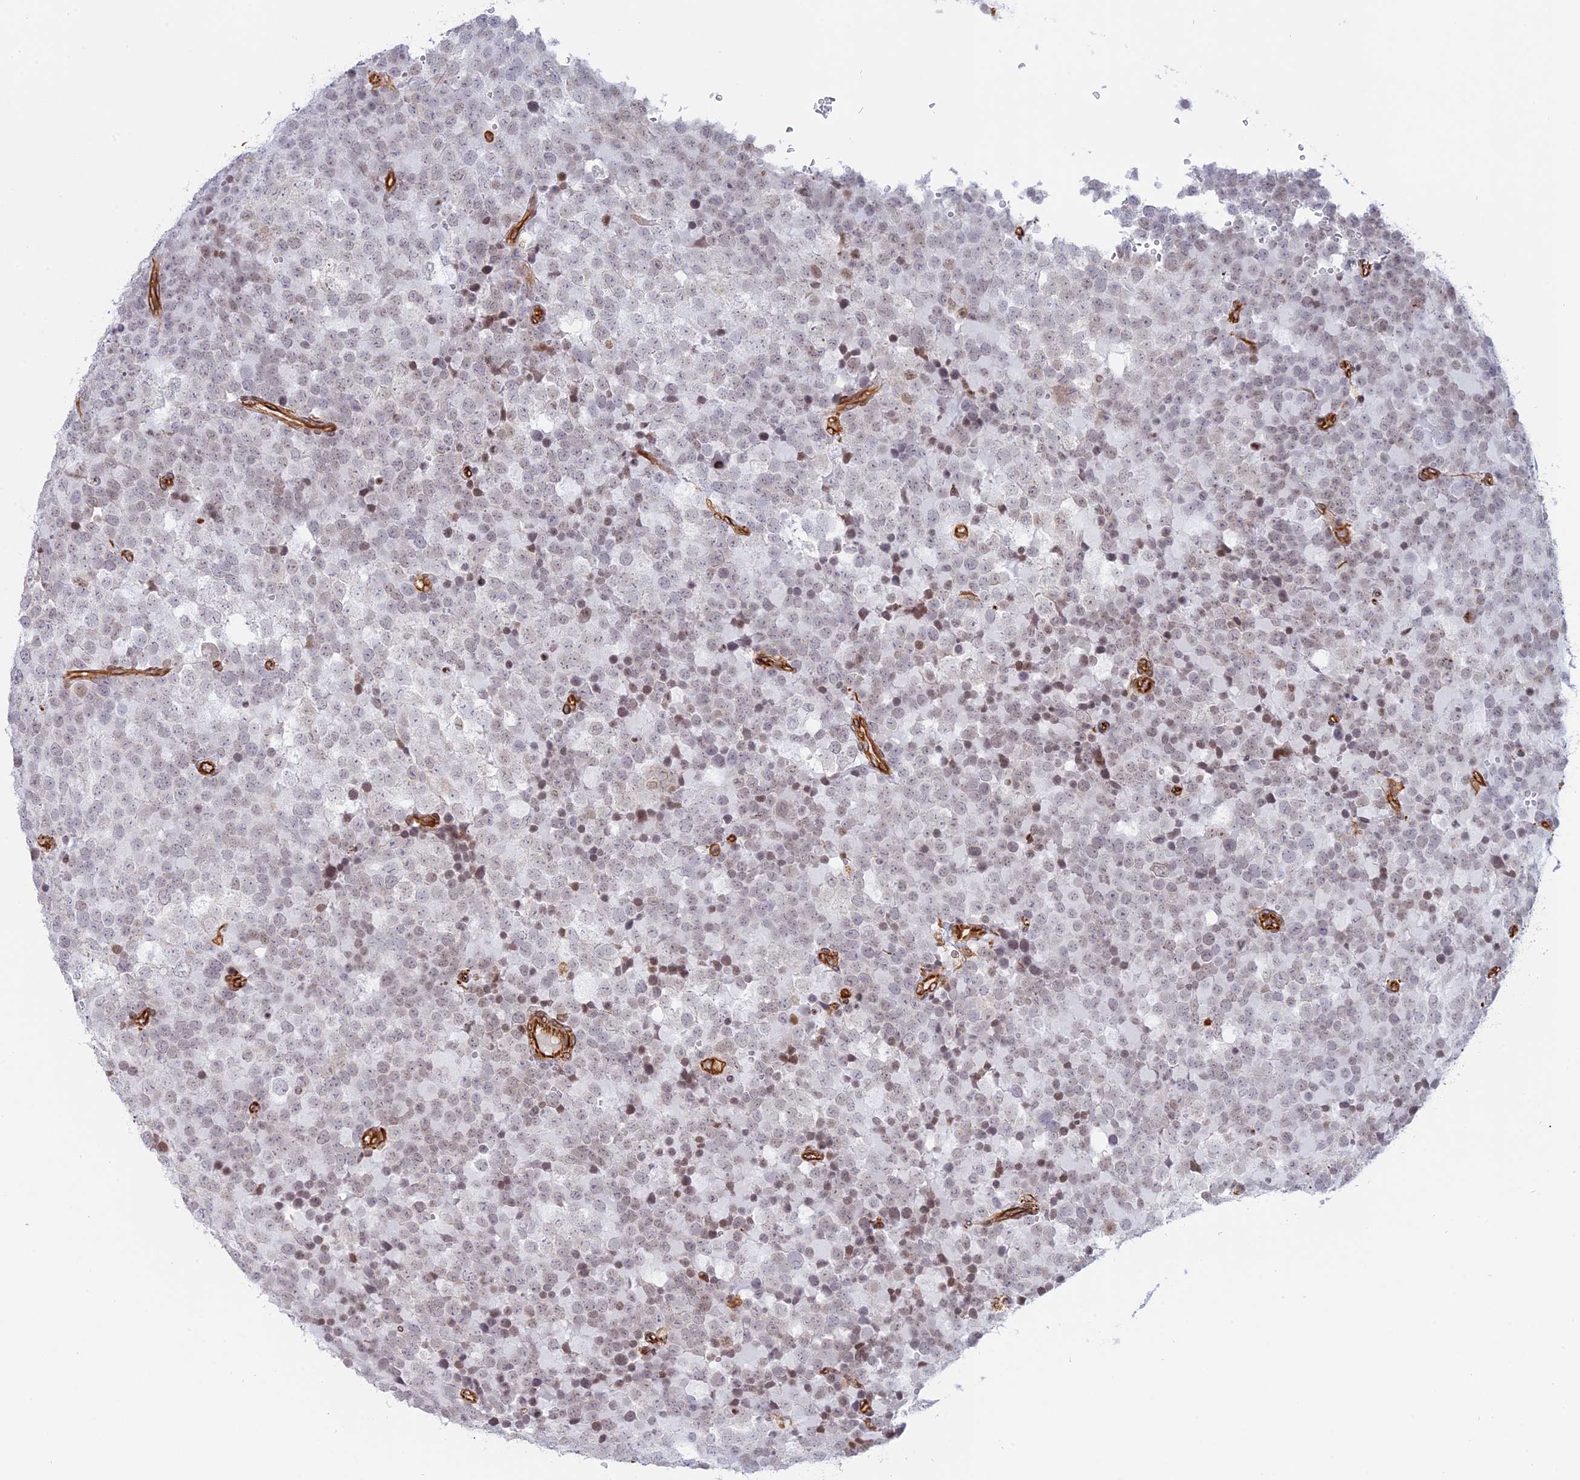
{"staining": {"intensity": "negative", "quantity": "none", "location": "none"}, "tissue": "testis cancer", "cell_type": "Tumor cells", "image_type": "cancer", "snomed": [{"axis": "morphology", "description": "Seminoma, NOS"}, {"axis": "topography", "description": "Testis"}], "caption": "This is an immunohistochemistry (IHC) histopathology image of testis seminoma. There is no staining in tumor cells.", "gene": "APOBR", "patient": {"sex": "male", "age": 71}}